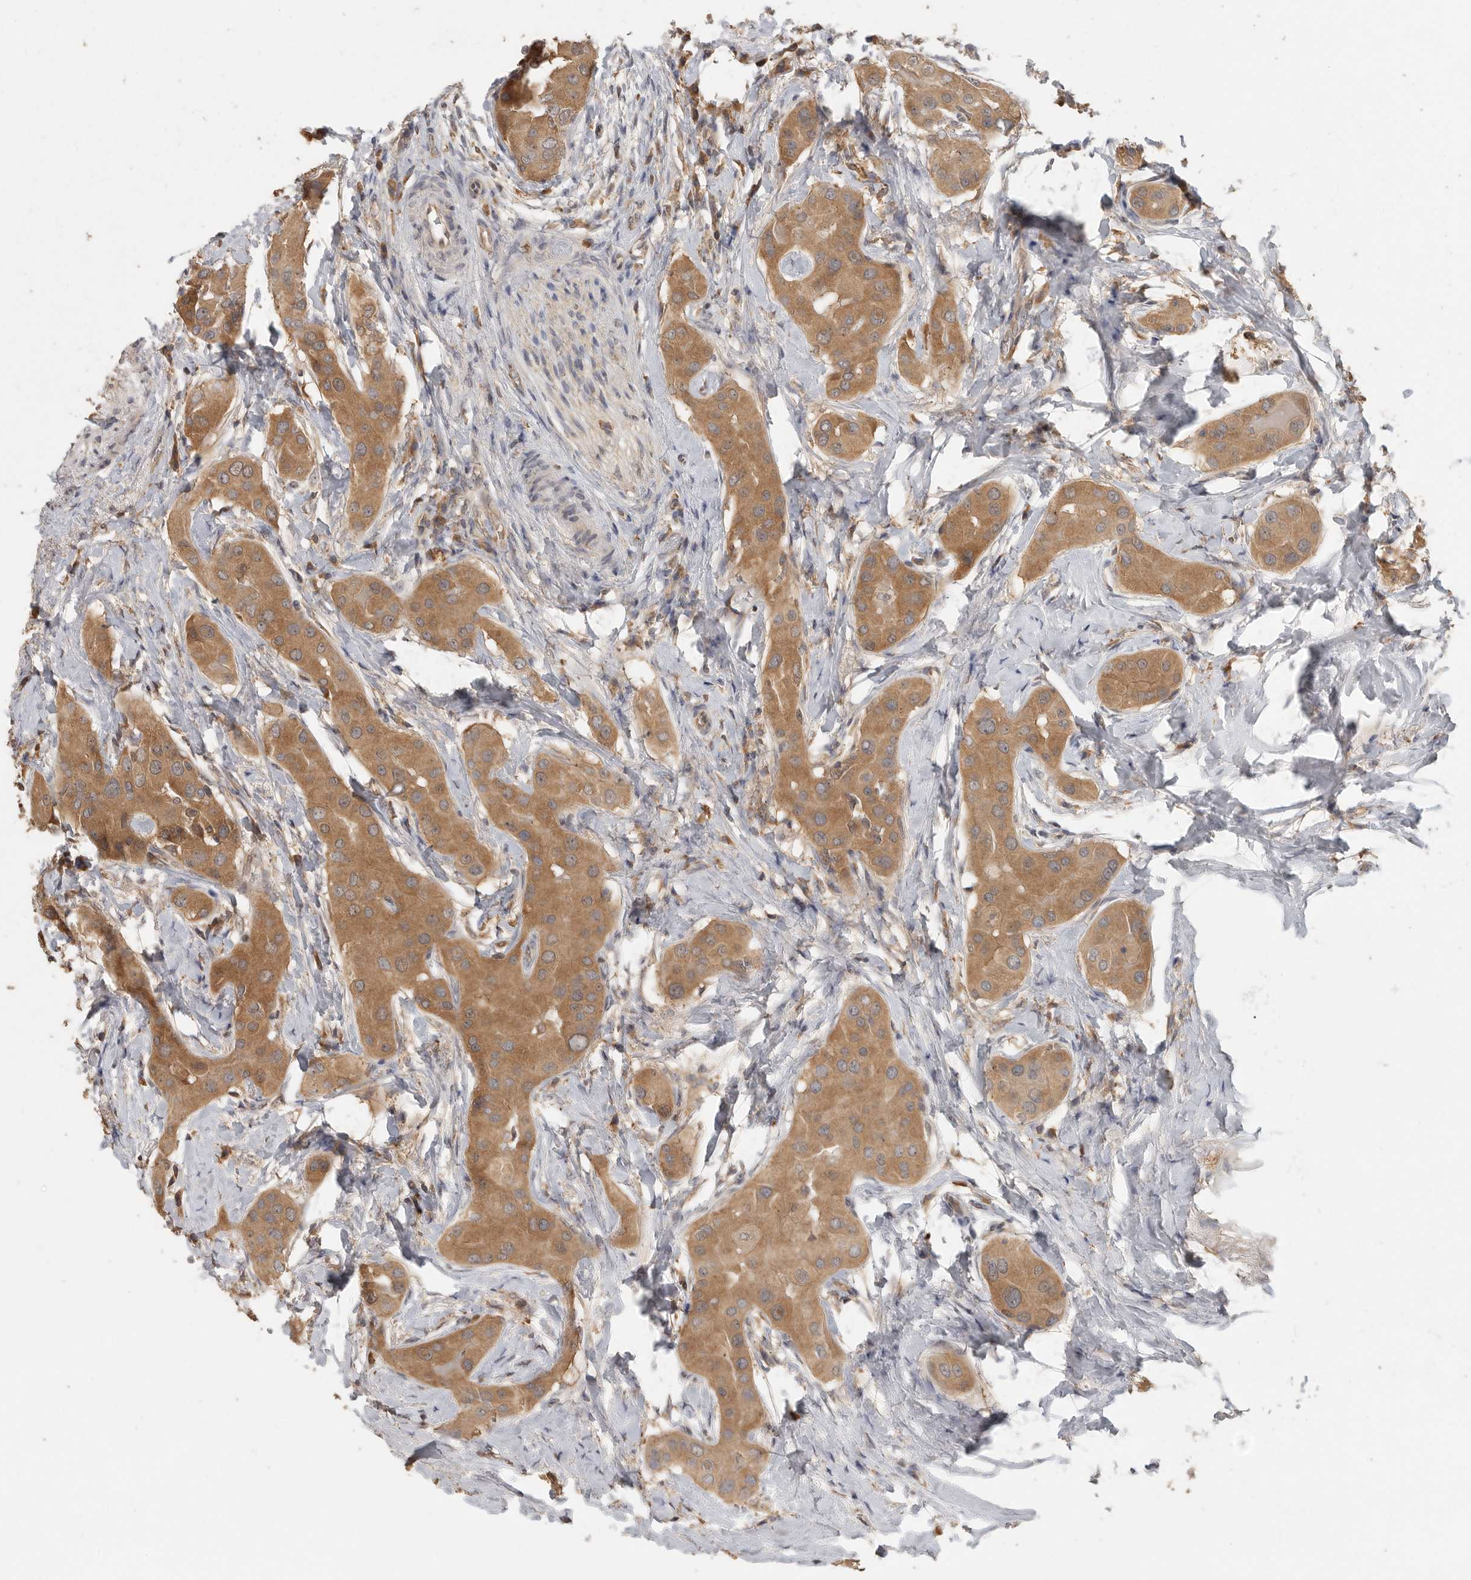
{"staining": {"intensity": "moderate", "quantity": ">75%", "location": "cytoplasmic/membranous"}, "tissue": "thyroid cancer", "cell_type": "Tumor cells", "image_type": "cancer", "snomed": [{"axis": "morphology", "description": "Papillary adenocarcinoma, NOS"}, {"axis": "topography", "description": "Thyroid gland"}], "caption": "Brown immunohistochemical staining in papillary adenocarcinoma (thyroid) reveals moderate cytoplasmic/membranous staining in about >75% of tumor cells.", "gene": "CCT8", "patient": {"sex": "male", "age": 33}}